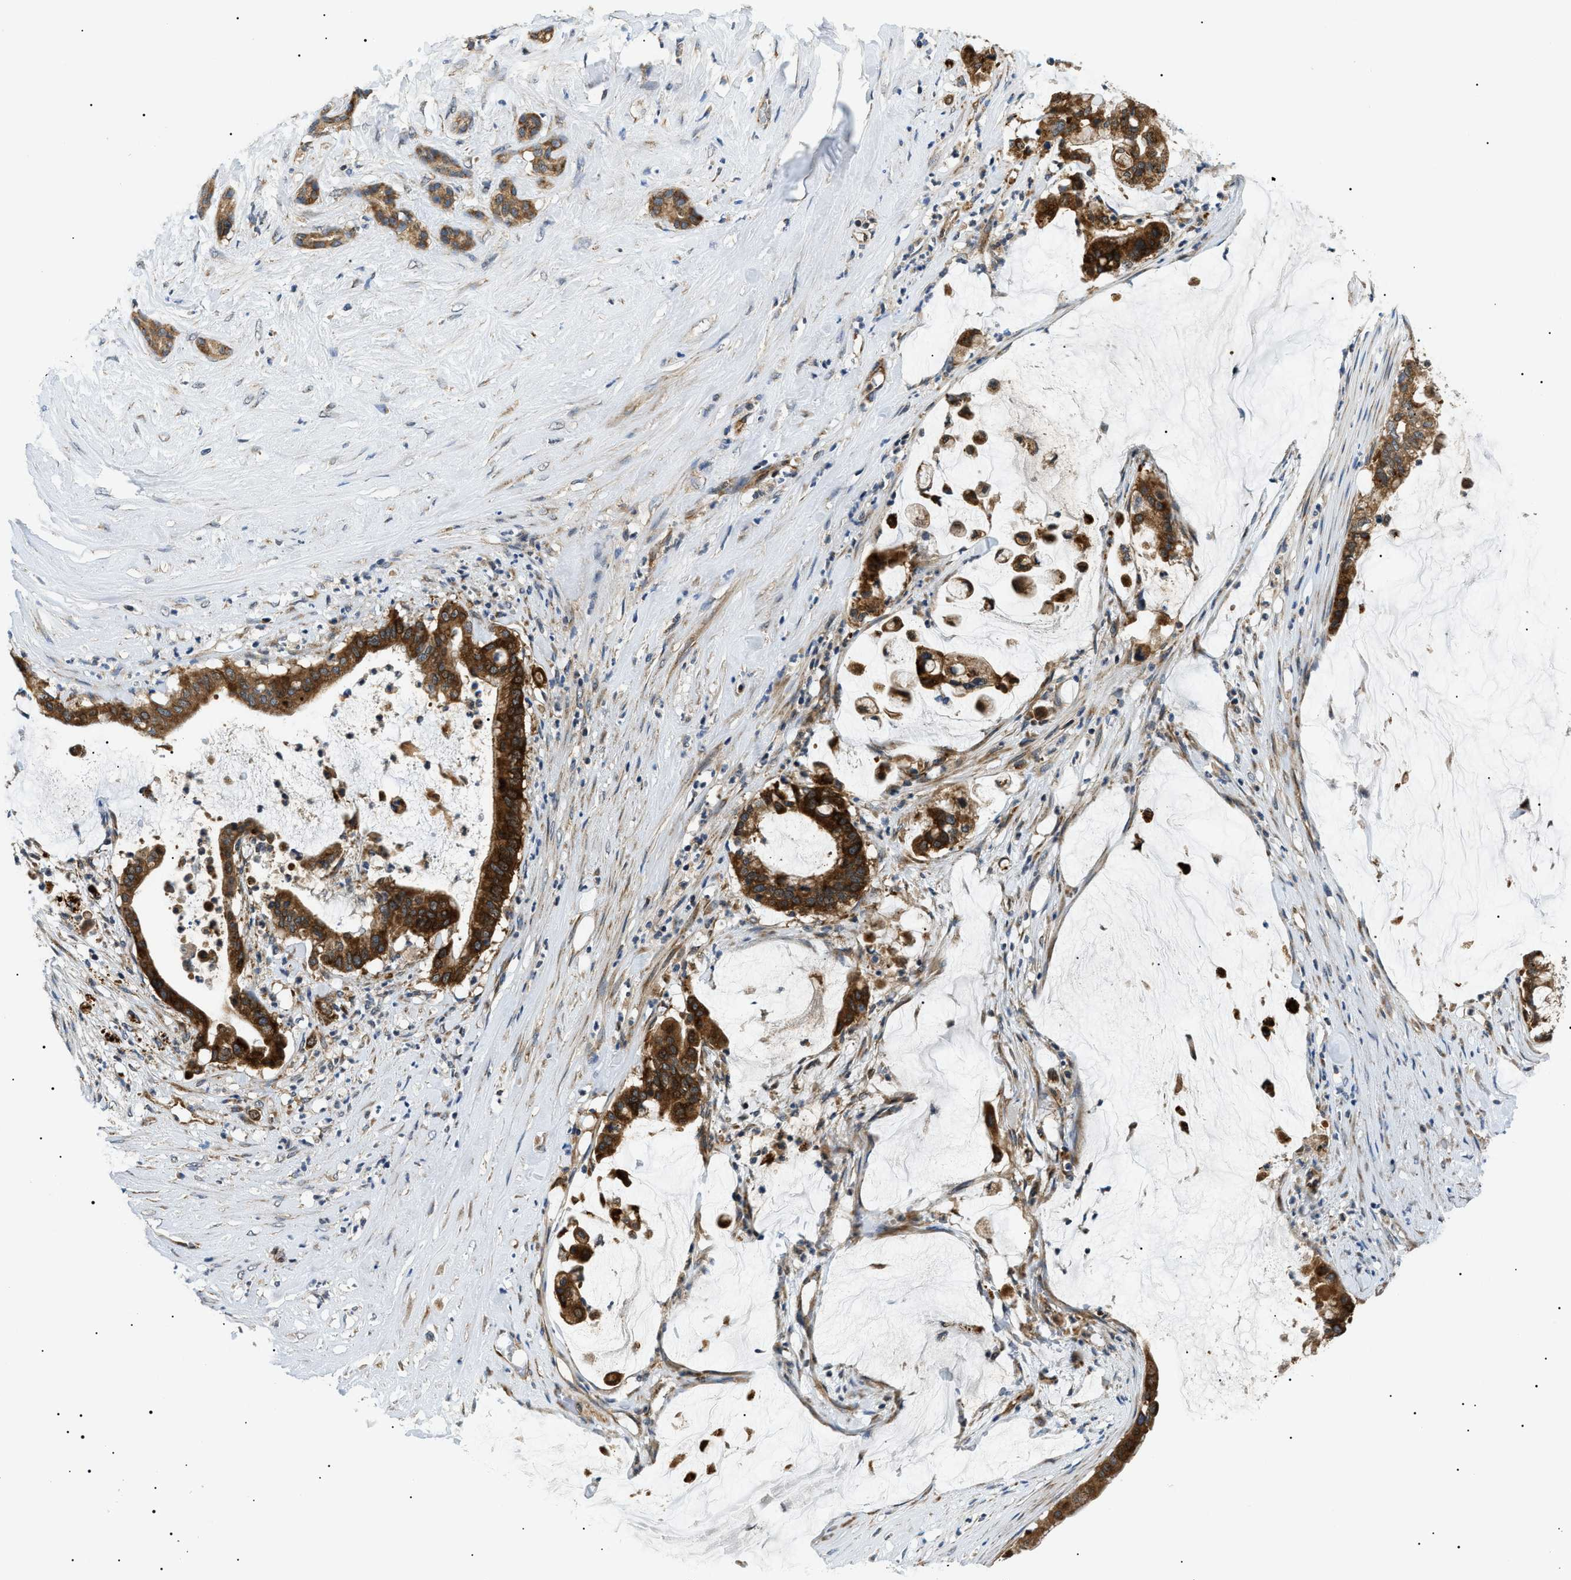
{"staining": {"intensity": "strong", "quantity": ">75%", "location": "cytoplasmic/membranous"}, "tissue": "pancreatic cancer", "cell_type": "Tumor cells", "image_type": "cancer", "snomed": [{"axis": "morphology", "description": "Adenocarcinoma, NOS"}, {"axis": "topography", "description": "Pancreas"}], "caption": "A photomicrograph of human pancreatic adenocarcinoma stained for a protein shows strong cytoplasmic/membranous brown staining in tumor cells.", "gene": "SRPK1", "patient": {"sex": "male", "age": 41}}